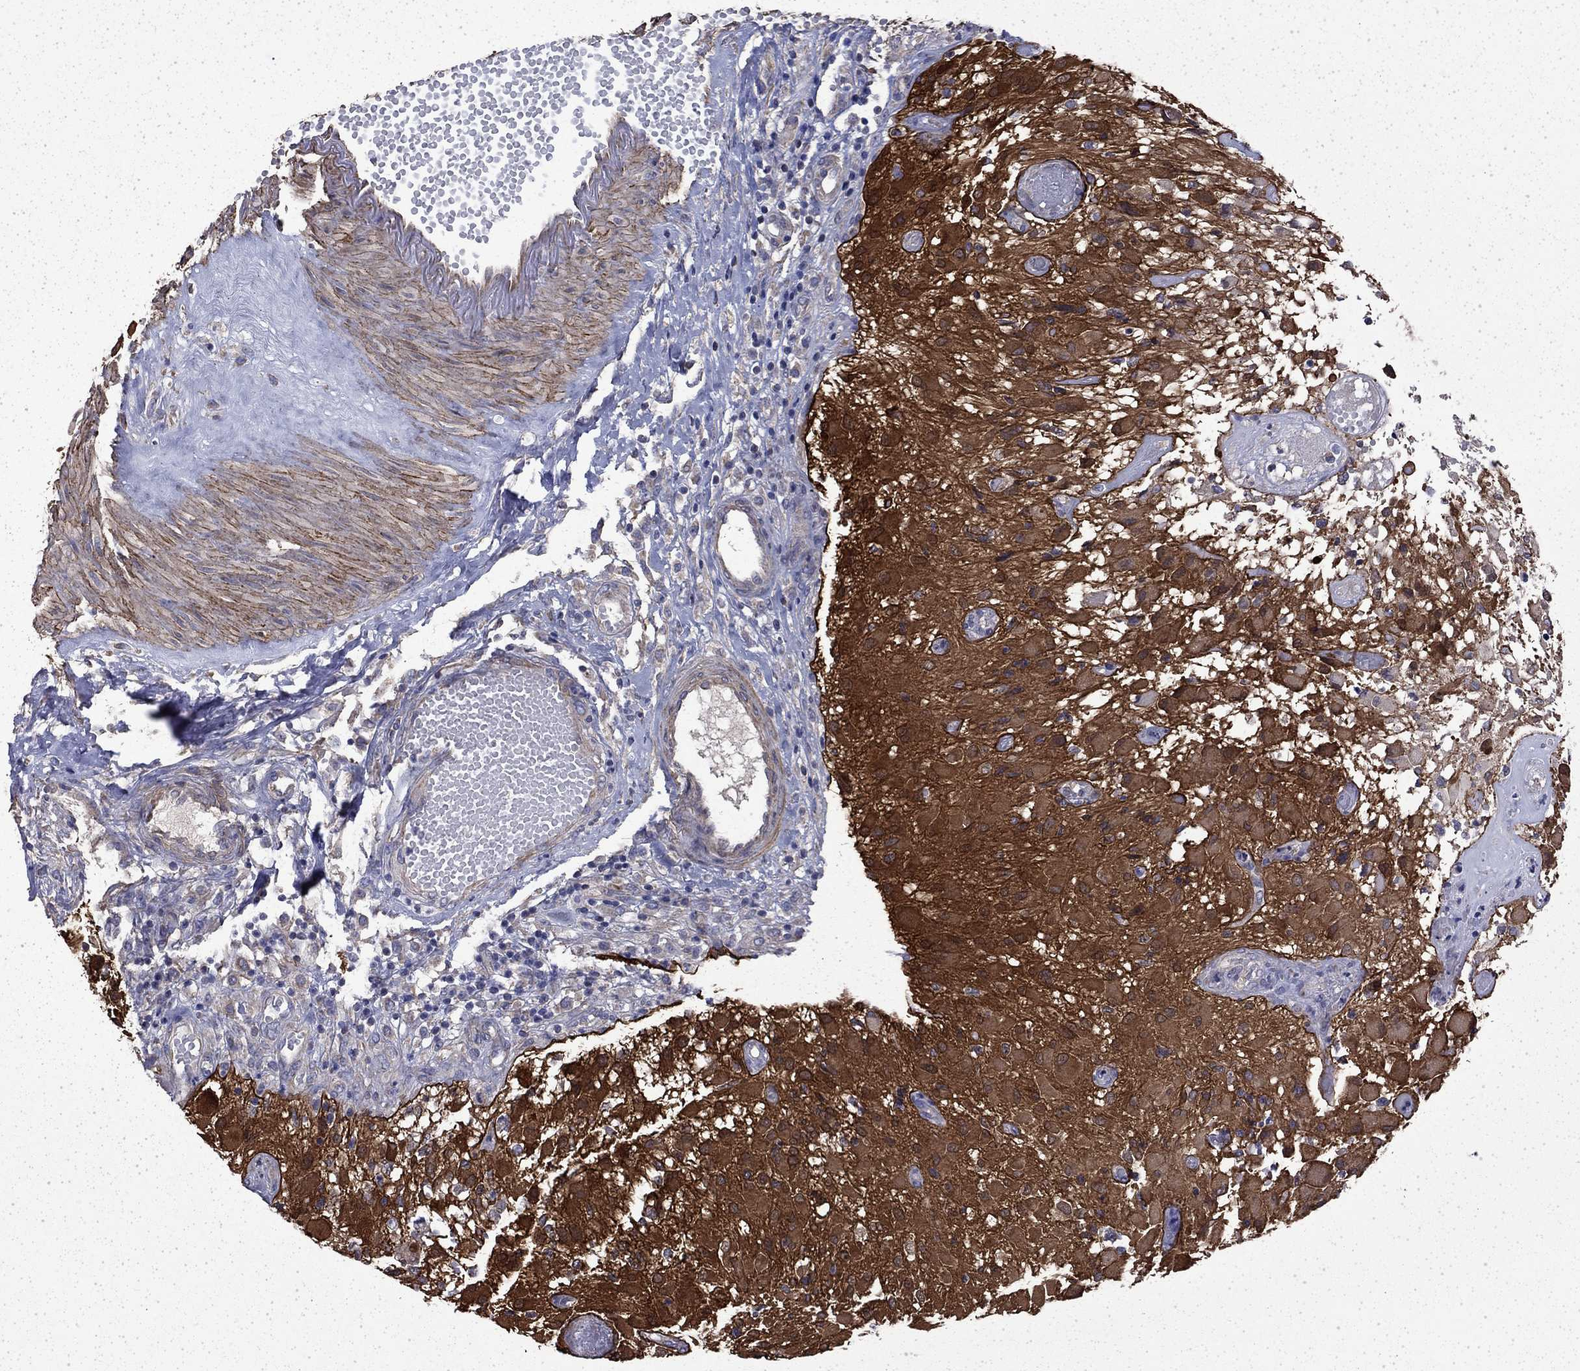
{"staining": {"intensity": "moderate", "quantity": "25%-75%", "location": "cytoplasmic/membranous"}, "tissue": "glioma", "cell_type": "Tumor cells", "image_type": "cancer", "snomed": [{"axis": "morphology", "description": "Glioma, malignant, High grade"}, {"axis": "topography", "description": "Brain"}], "caption": "The micrograph reveals a brown stain indicating the presence of a protein in the cytoplasmic/membranous of tumor cells in glioma. The staining was performed using DAB, with brown indicating positive protein expression. Nuclei are stained blue with hematoxylin.", "gene": "DTNA", "patient": {"sex": "female", "age": 63}}